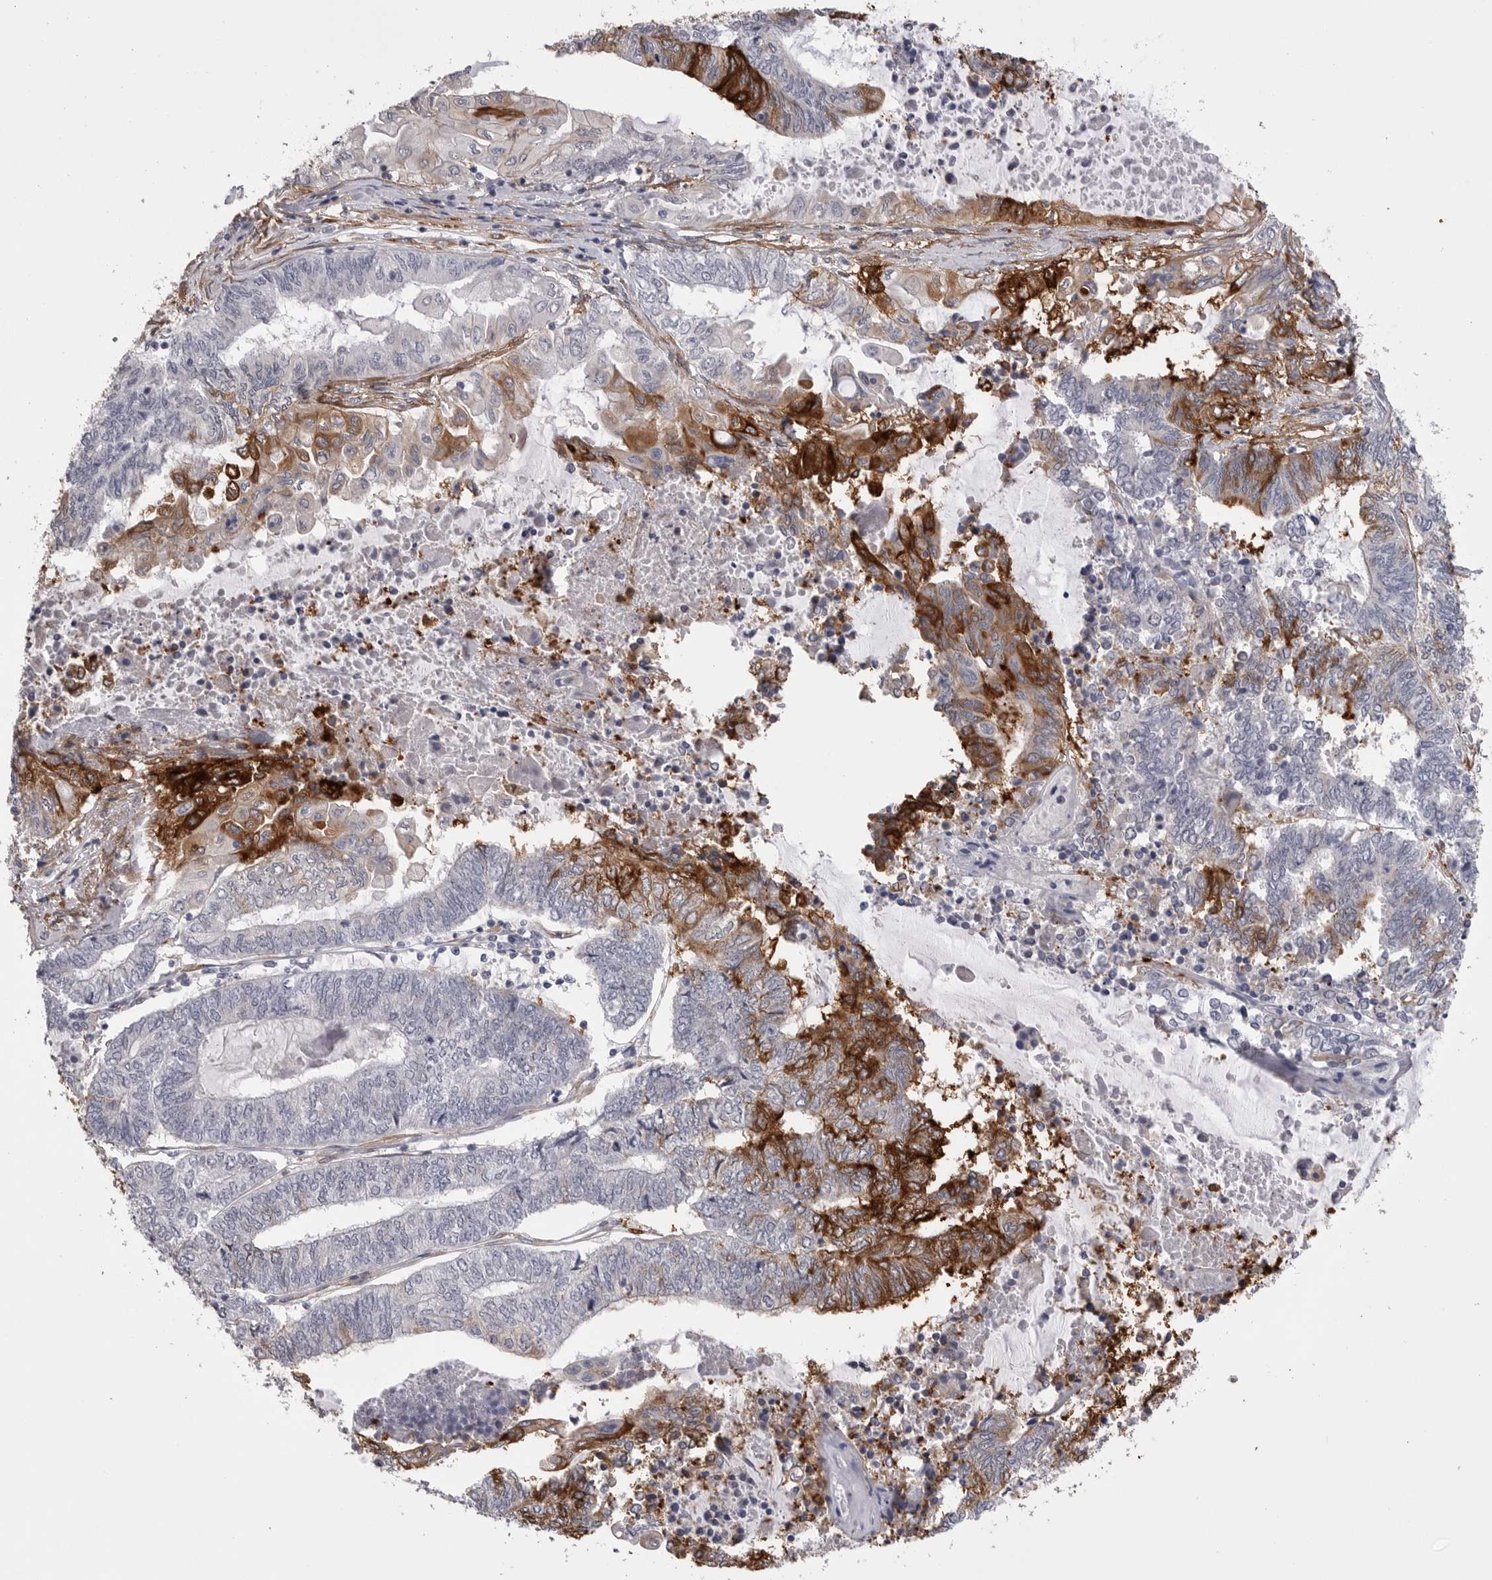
{"staining": {"intensity": "strong", "quantity": "<25%", "location": "cytoplasmic/membranous"}, "tissue": "endometrial cancer", "cell_type": "Tumor cells", "image_type": "cancer", "snomed": [{"axis": "morphology", "description": "Adenocarcinoma, NOS"}, {"axis": "topography", "description": "Uterus"}, {"axis": "topography", "description": "Endometrium"}], "caption": "Immunohistochemical staining of endometrial cancer demonstrates strong cytoplasmic/membranous protein expression in about <25% of tumor cells.", "gene": "AKAP12", "patient": {"sex": "female", "age": 70}}